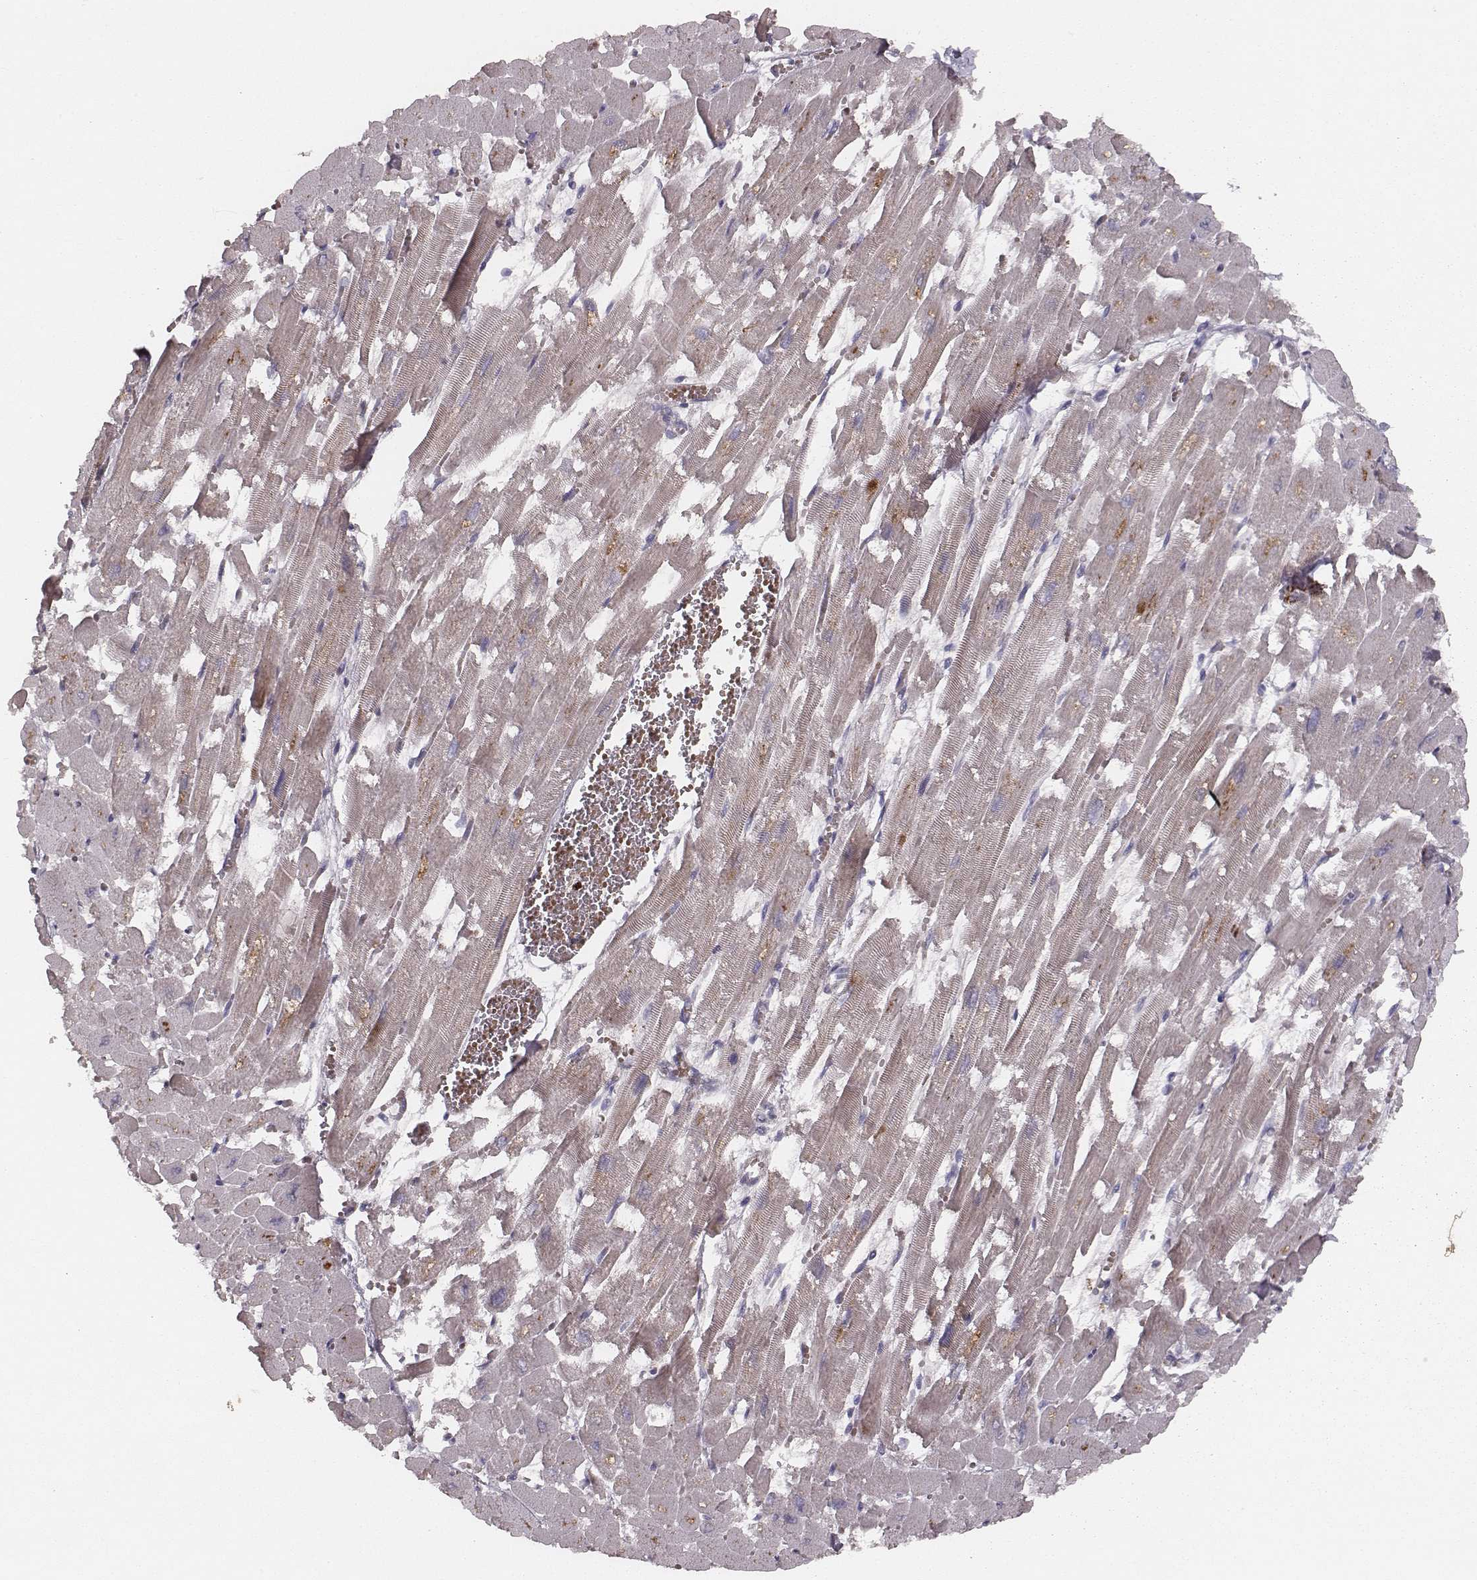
{"staining": {"intensity": "weak", "quantity": ">75%", "location": "cytoplasmic/membranous"}, "tissue": "heart muscle", "cell_type": "Cardiomyocytes", "image_type": "normal", "snomed": [{"axis": "morphology", "description": "Normal tissue, NOS"}, {"axis": "topography", "description": "Heart"}], "caption": "High-magnification brightfield microscopy of benign heart muscle stained with DAB (3,3'-diaminobenzidine) (brown) and counterstained with hematoxylin (blue). cardiomyocytes exhibit weak cytoplasmic/membranous staining is seen in approximately>75% of cells.", "gene": "TUFM", "patient": {"sex": "female", "age": 52}}